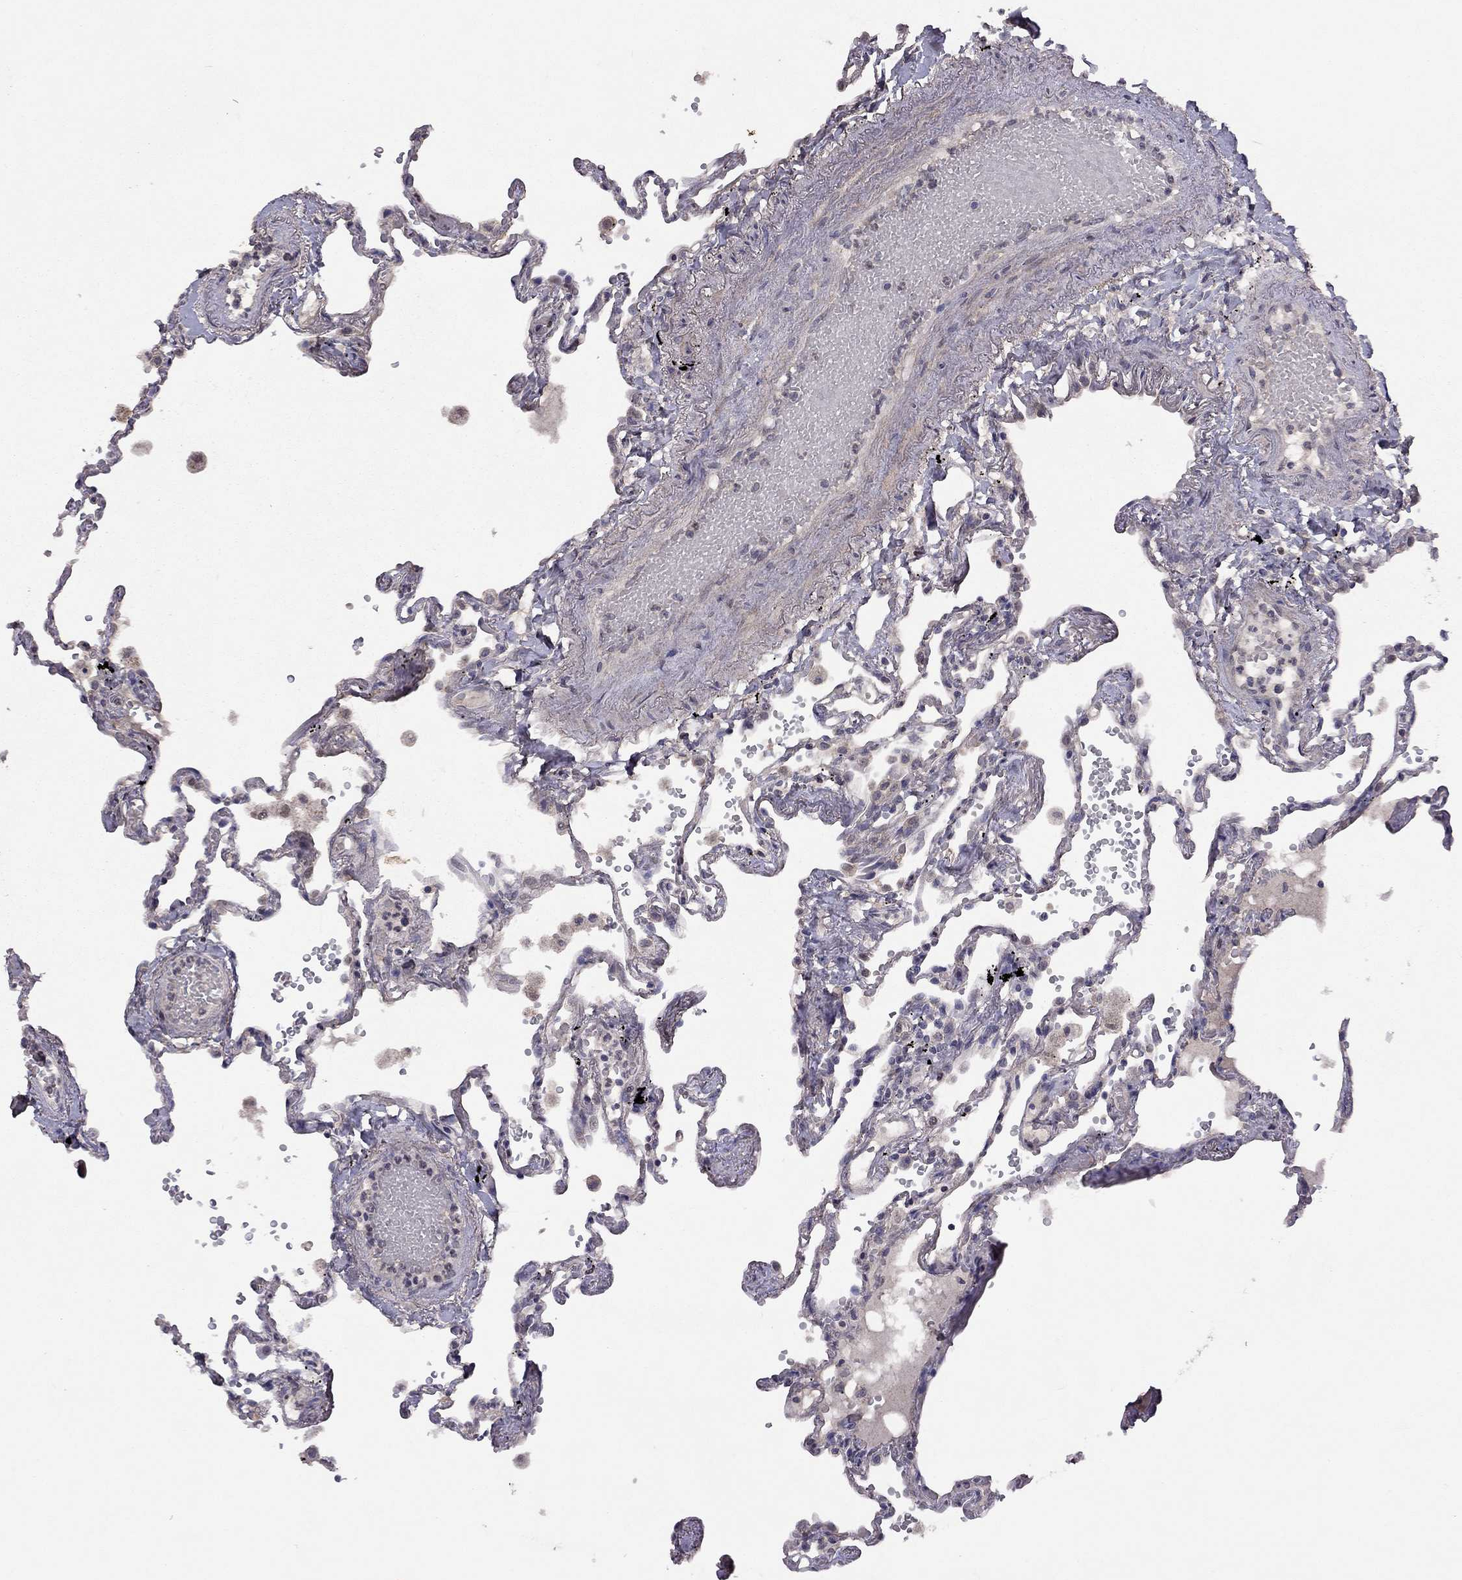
{"staining": {"intensity": "negative", "quantity": "none", "location": "none"}, "tissue": "lung", "cell_type": "Alveolar cells", "image_type": "normal", "snomed": [{"axis": "morphology", "description": "Normal tissue, NOS"}, {"axis": "topography", "description": "Lung"}], "caption": "Immunohistochemical staining of normal lung displays no significant staining in alveolar cells.", "gene": "ESR2", "patient": {"sex": "female", "age": 67}}